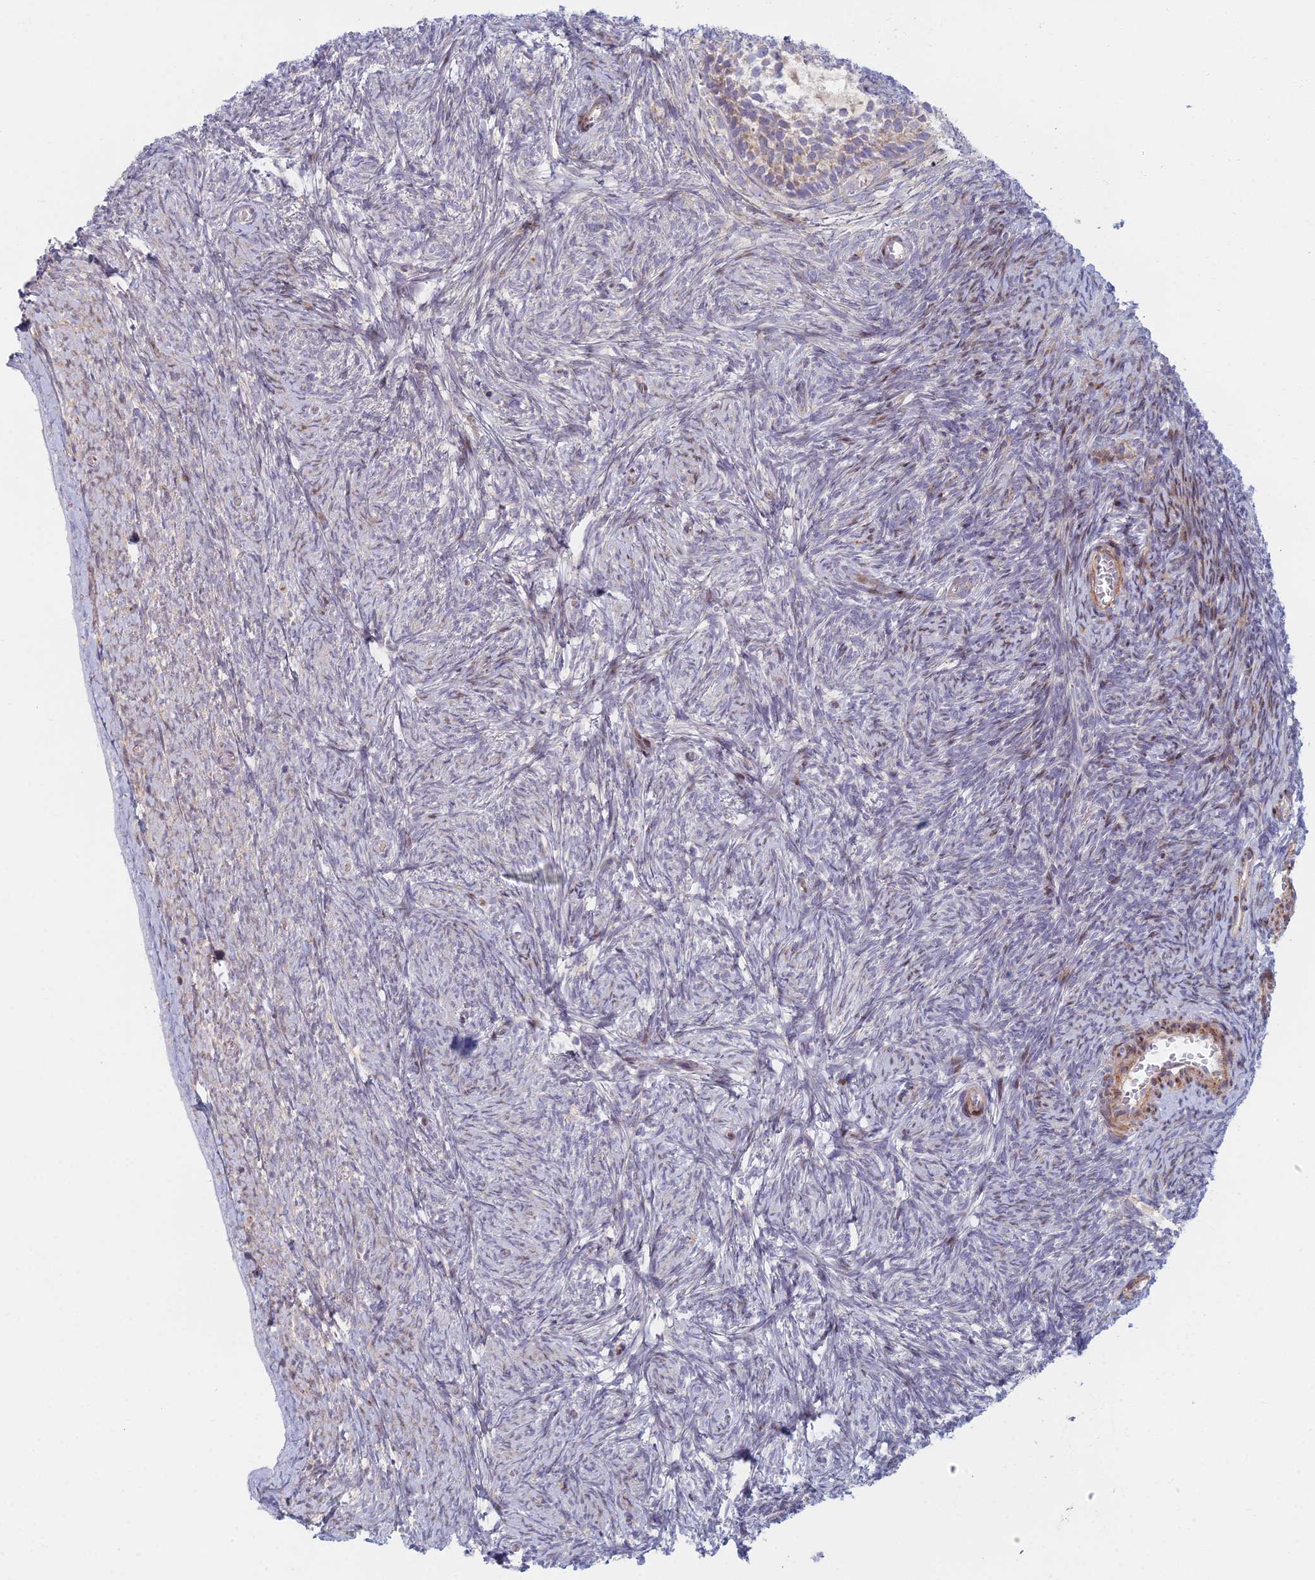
{"staining": {"intensity": "negative", "quantity": "none", "location": "none"}, "tissue": "ovary", "cell_type": "Ovarian stroma cells", "image_type": "normal", "snomed": [{"axis": "morphology", "description": "Normal tissue, NOS"}, {"axis": "topography", "description": "Ovary"}], "caption": "A high-resolution micrograph shows immunohistochemistry staining of benign ovary, which displays no significant staining in ovarian stroma cells. The staining was performed using DAB to visualize the protein expression in brown, while the nuclei were stained in blue with hematoxylin (Magnification: 20x).", "gene": "C15orf40", "patient": {"sex": "female", "age": 44}}